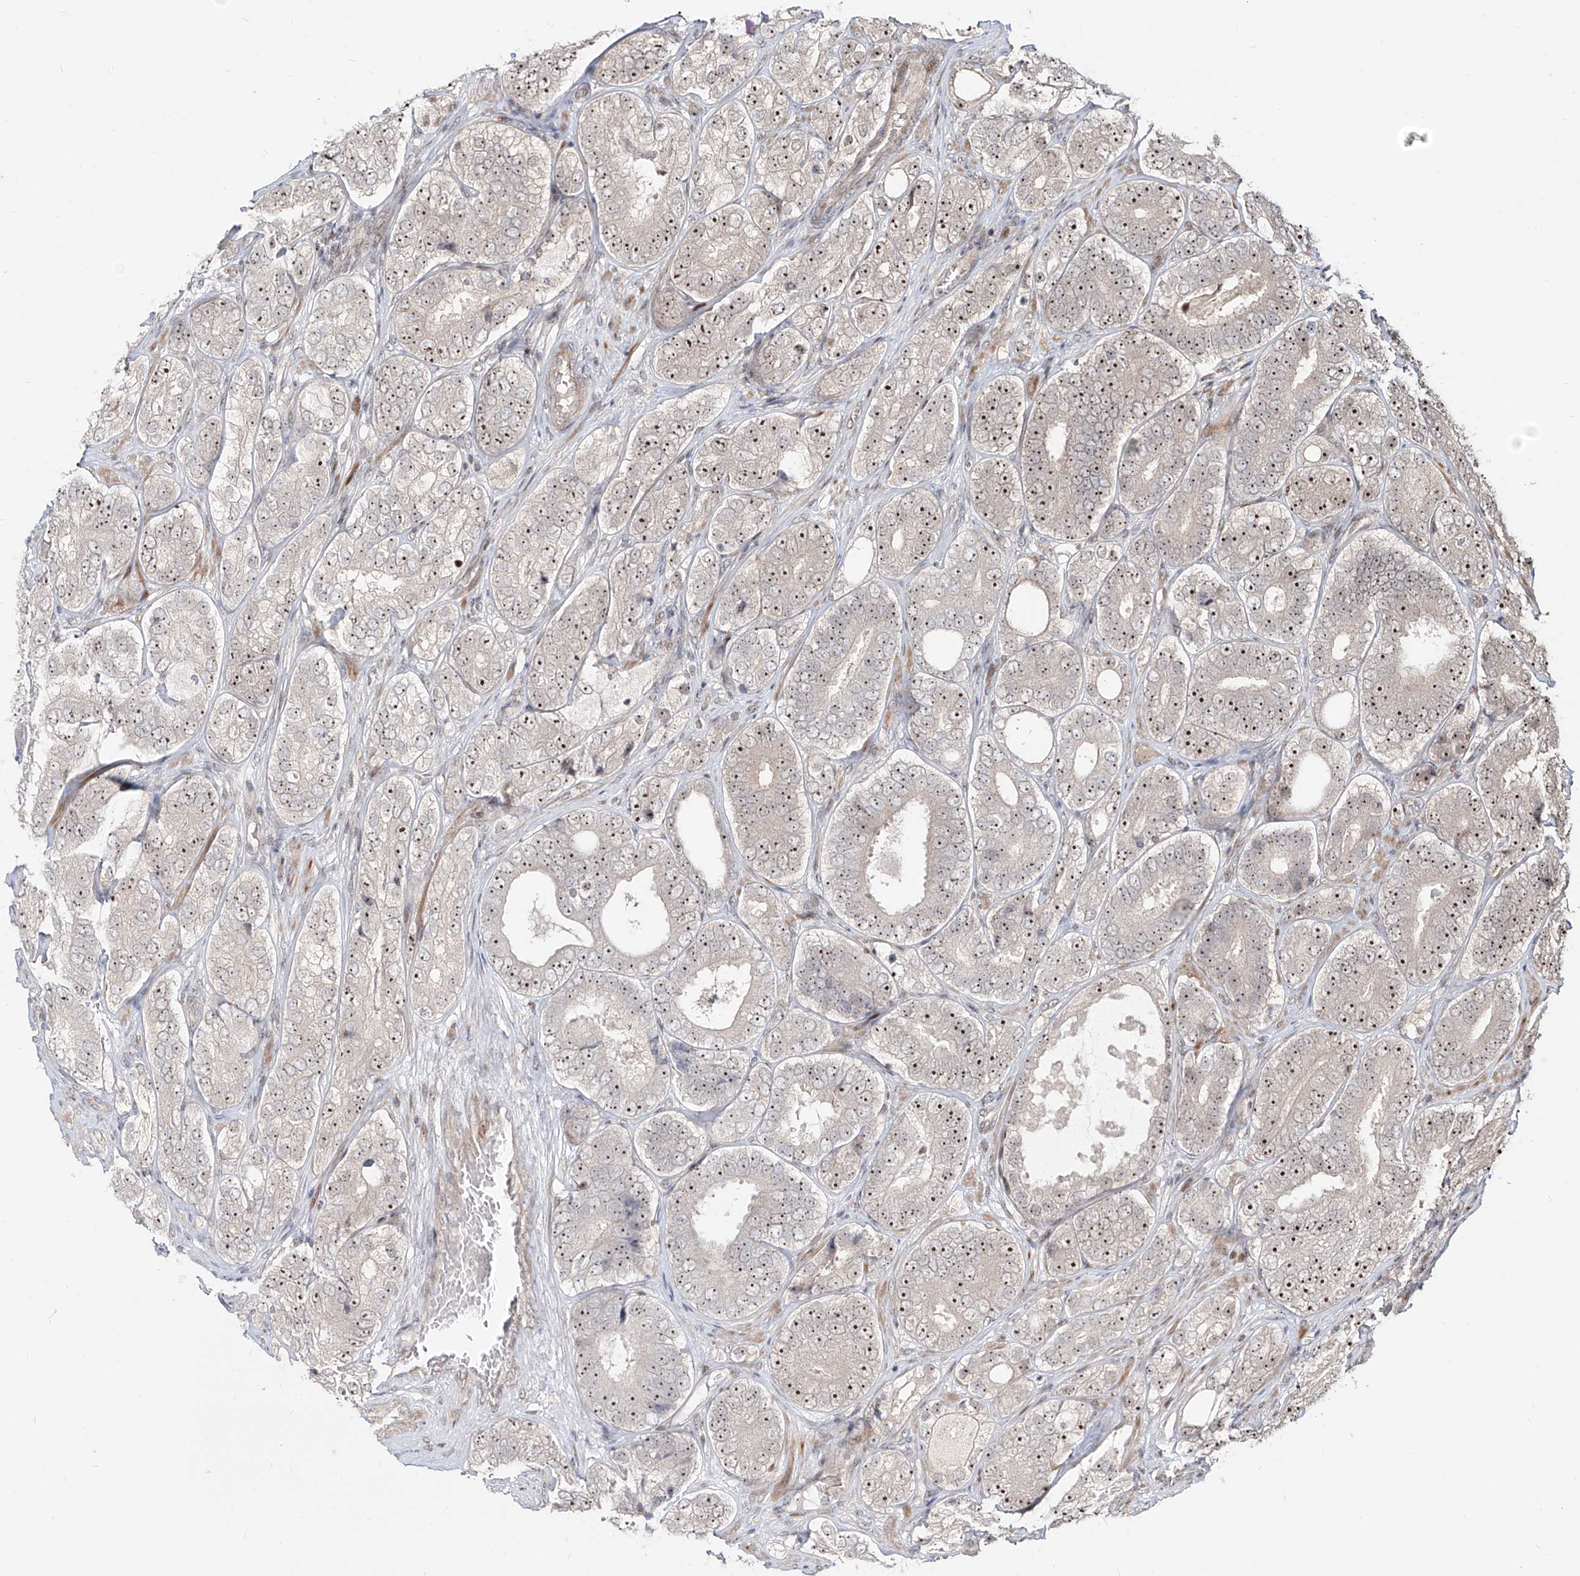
{"staining": {"intensity": "strong", "quantity": ">75%", "location": "nuclear"}, "tissue": "prostate cancer", "cell_type": "Tumor cells", "image_type": "cancer", "snomed": [{"axis": "morphology", "description": "Adenocarcinoma, High grade"}, {"axis": "topography", "description": "Prostate"}], "caption": "Protein staining exhibits strong nuclear staining in approximately >75% of tumor cells in prostate cancer (adenocarcinoma (high-grade)).", "gene": "ZNF710", "patient": {"sex": "male", "age": 56}}